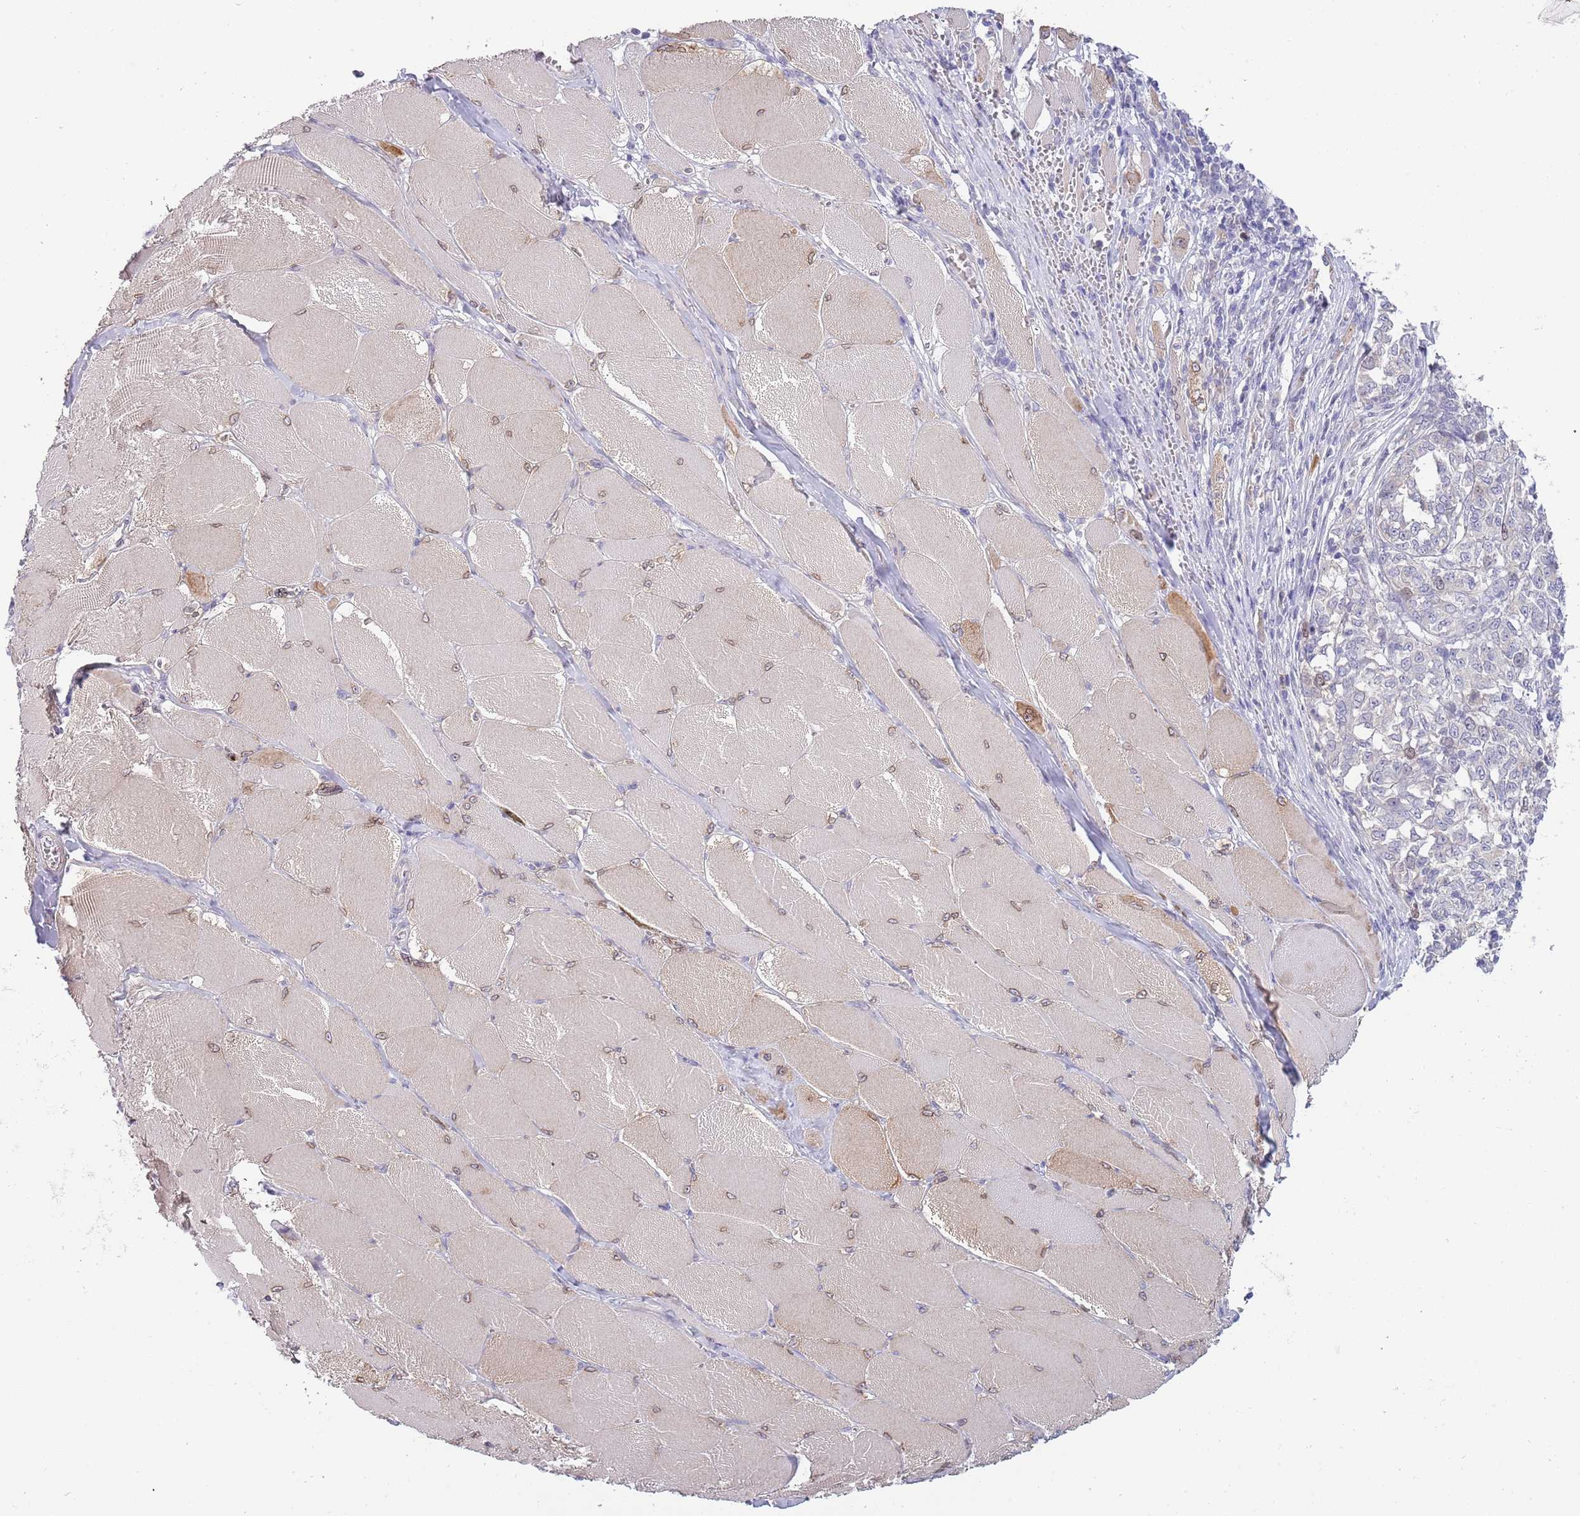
{"staining": {"intensity": "negative", "quantity": "none", "location": "none"}, "tissue": "melanoma", "cell_type": "Tumor cells", "image_type": "cancer", "snomed": [{"axis": "morphology", "description": "Malignant melanoma, NOS"}, {"axis": "topography", "description": "Skin"}], "caption": "An immunohistochemistry (IHC) micrograph of malignant melanoma is shown. There is no staining in tumor cells of malignant melanoma.", "gene": "PIMREG", "patient": {"sex": "female", "age": 72}}